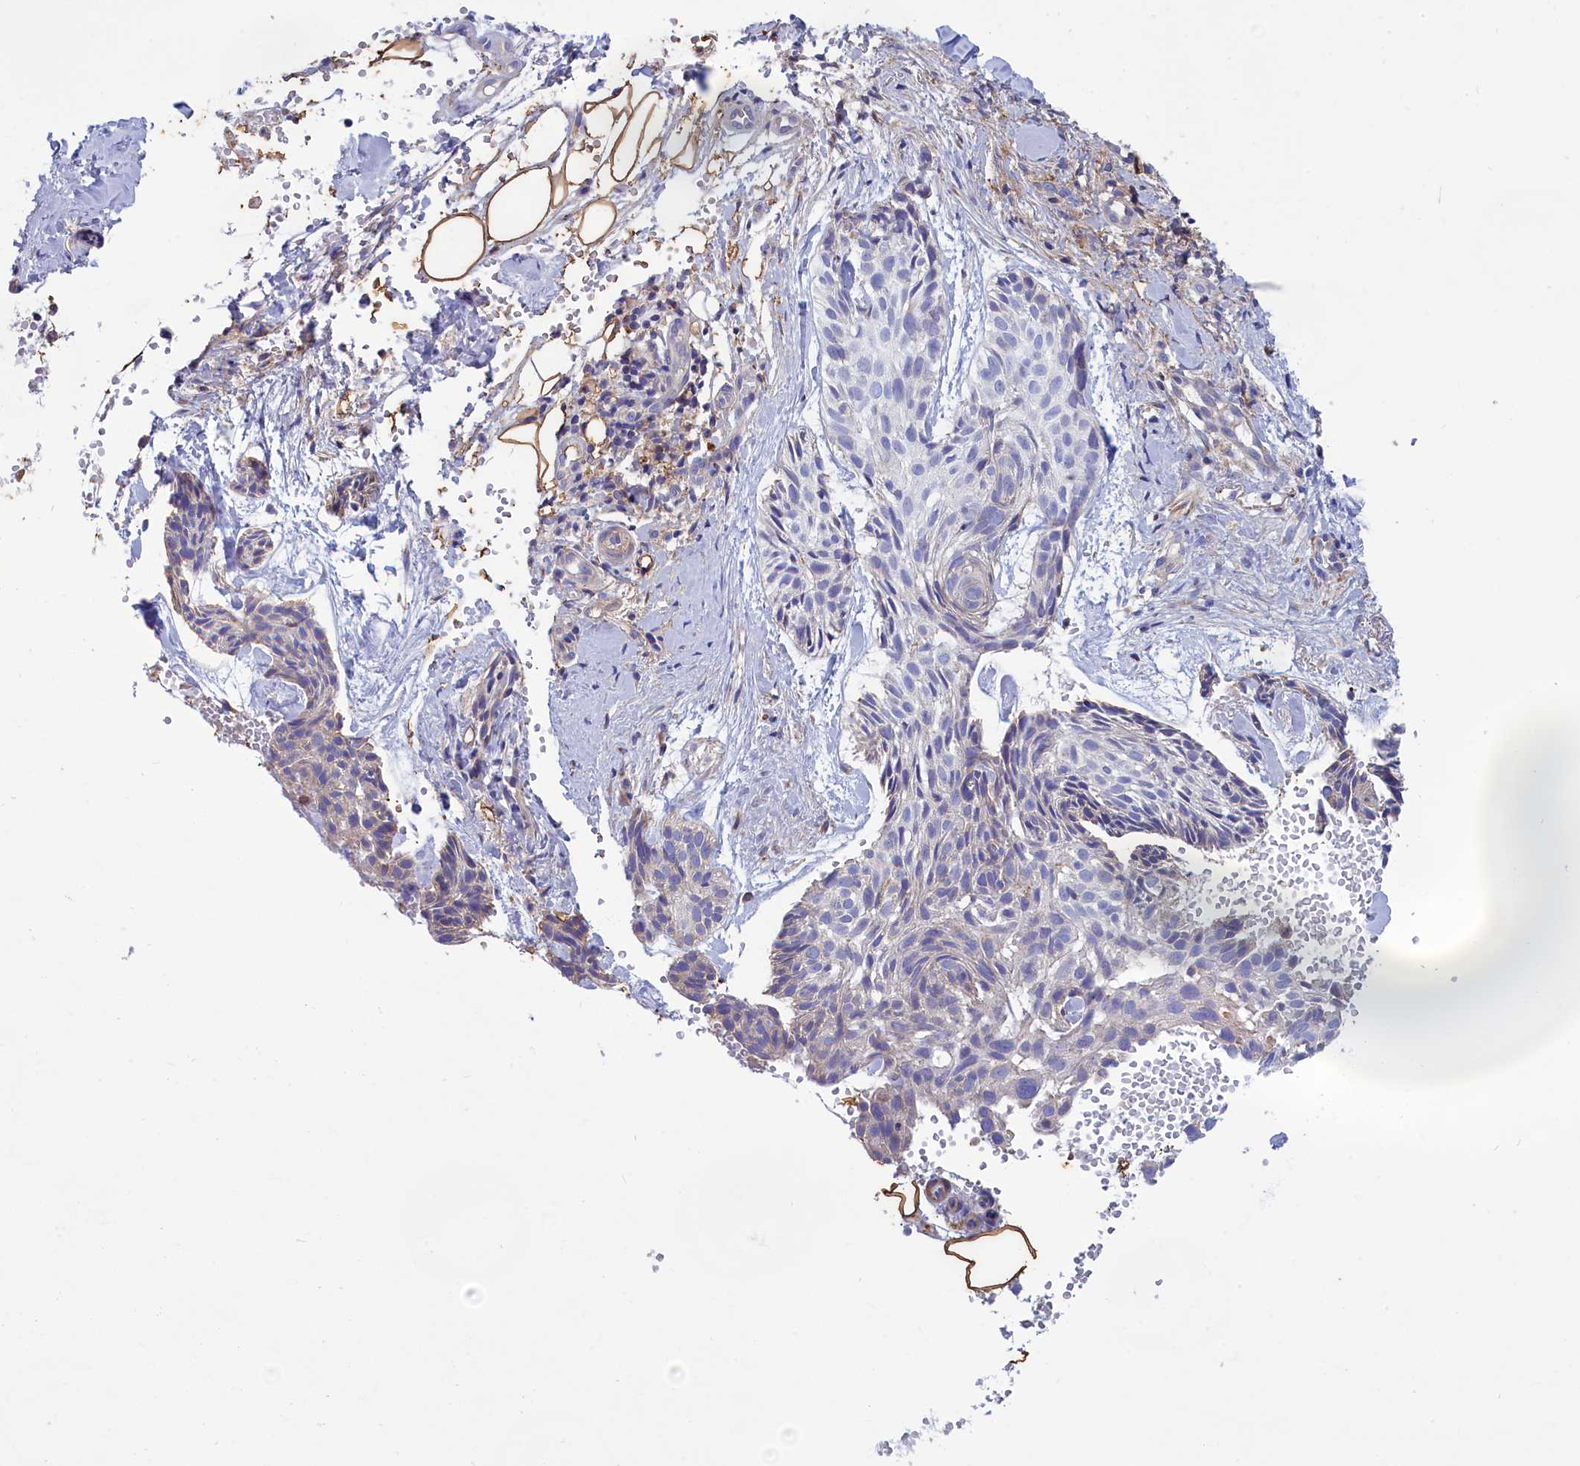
{"staining": {"intensity": "negative", "quantity": "none", "location": "none"}, "tissue": "skin cancer", "cell_type": "Tumor cells", "image_type": "cancer", "snomed": [{"axis": "morphology", "description": "Normal tissue, NOS"}, {"axis": "morphology", "description": "Basal cell carcinoma"}, {"axis": "topography", "description": "Skin"}], "caption": "Immunohistochemical staining of human skin basal cell carcinoma demonstrates no significant positivity in tumor cells. Nuclei are stained in blue.", "gene": "SCAMP4", "patient": {"sex": "male", "age": 66}}